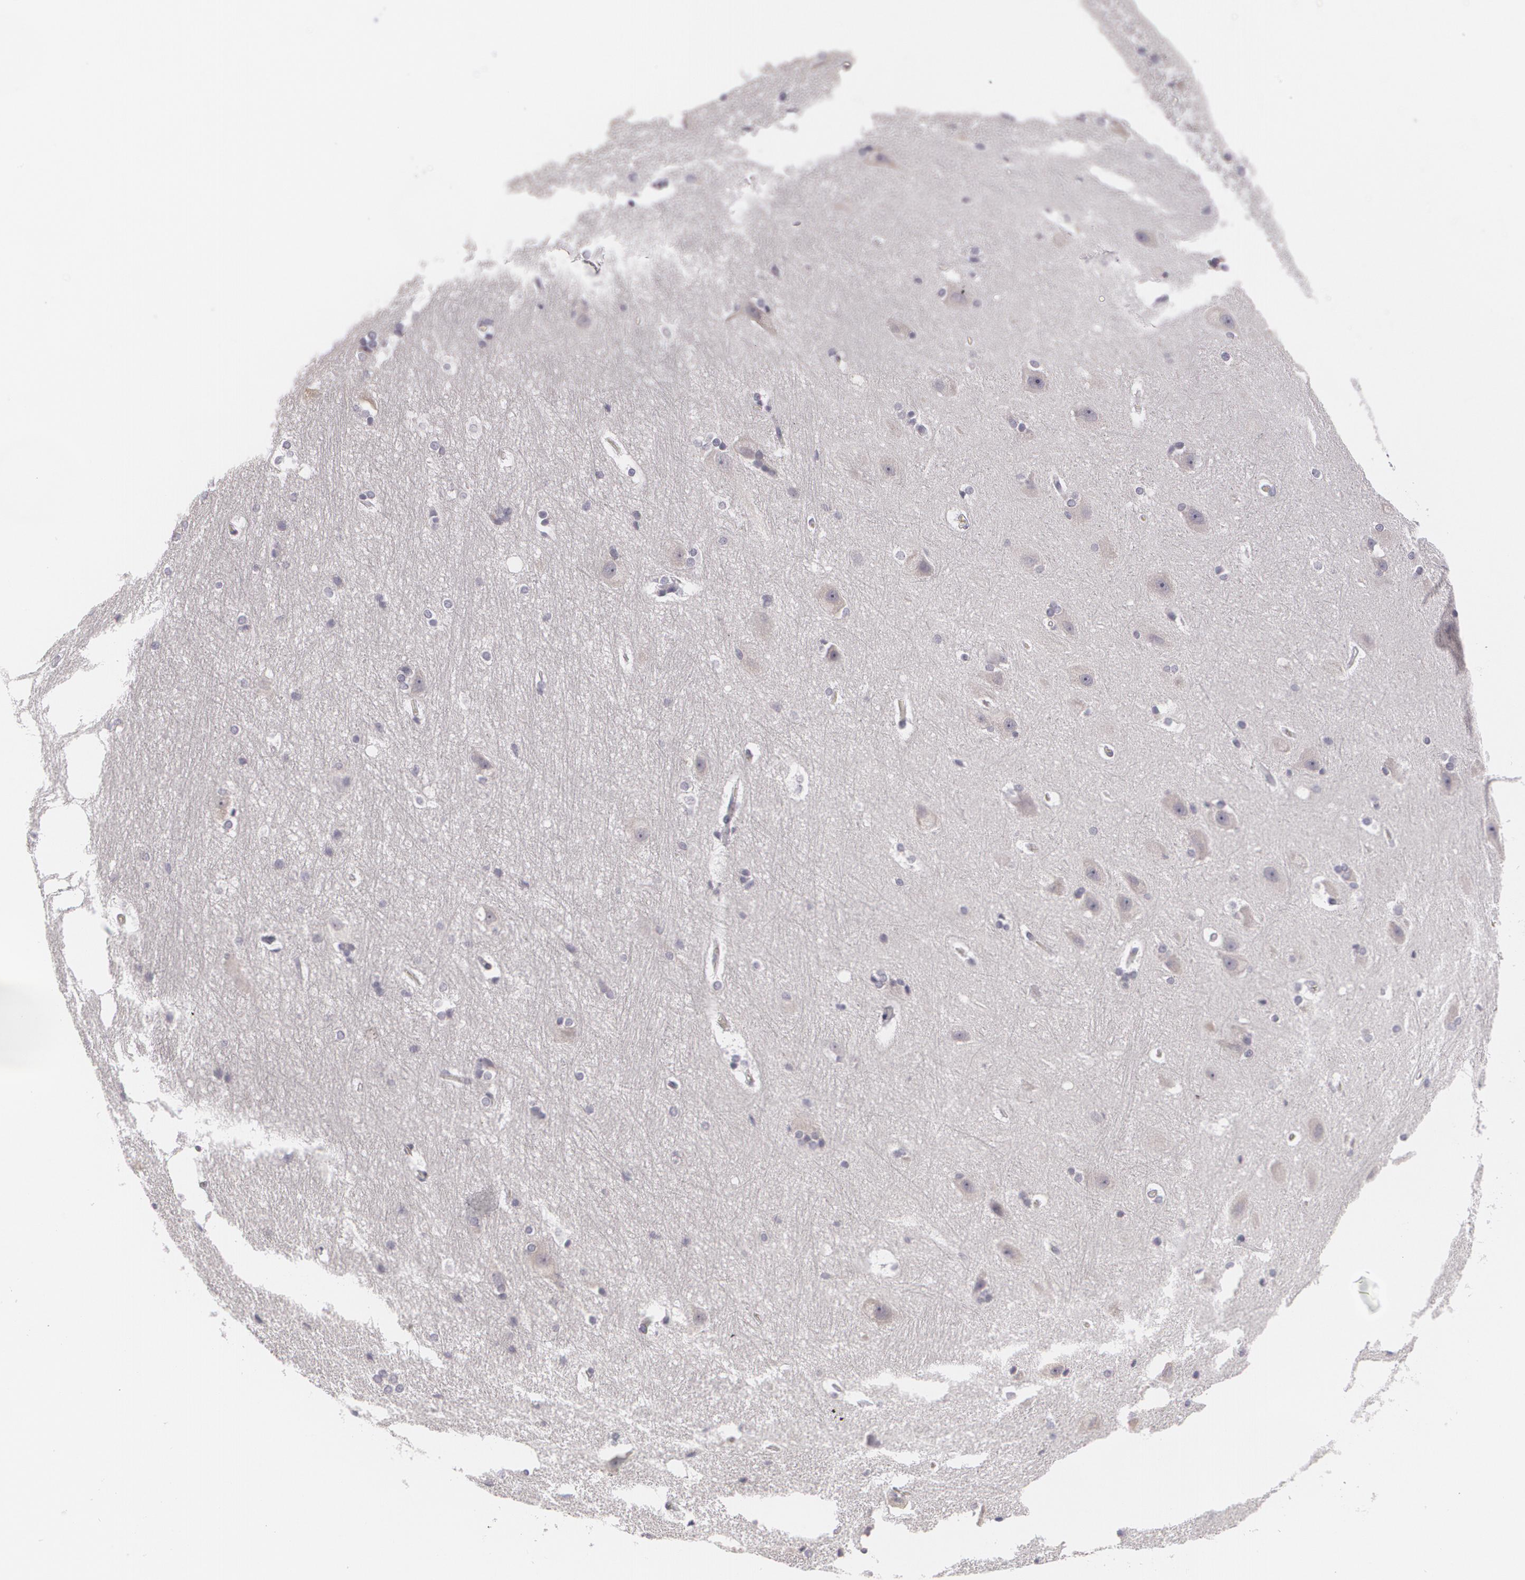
{"staining": {"intensity": "negative", "quantity": "none", "location": "none"}, "tissue": "hippocampus", "cell_type": "Glial cells", "image_type": "normal", "snomed": [{"axis": "morphology", "description": "Normal tissue, NOS"}, {"axis": "topography", "description": "Hippocampus"}], "caption": "The photomicrograph shows no significant positivity in glial cells of hippocampus.", "gene": "MBNL3", "patient": {"sex": "female", "age": 19}}